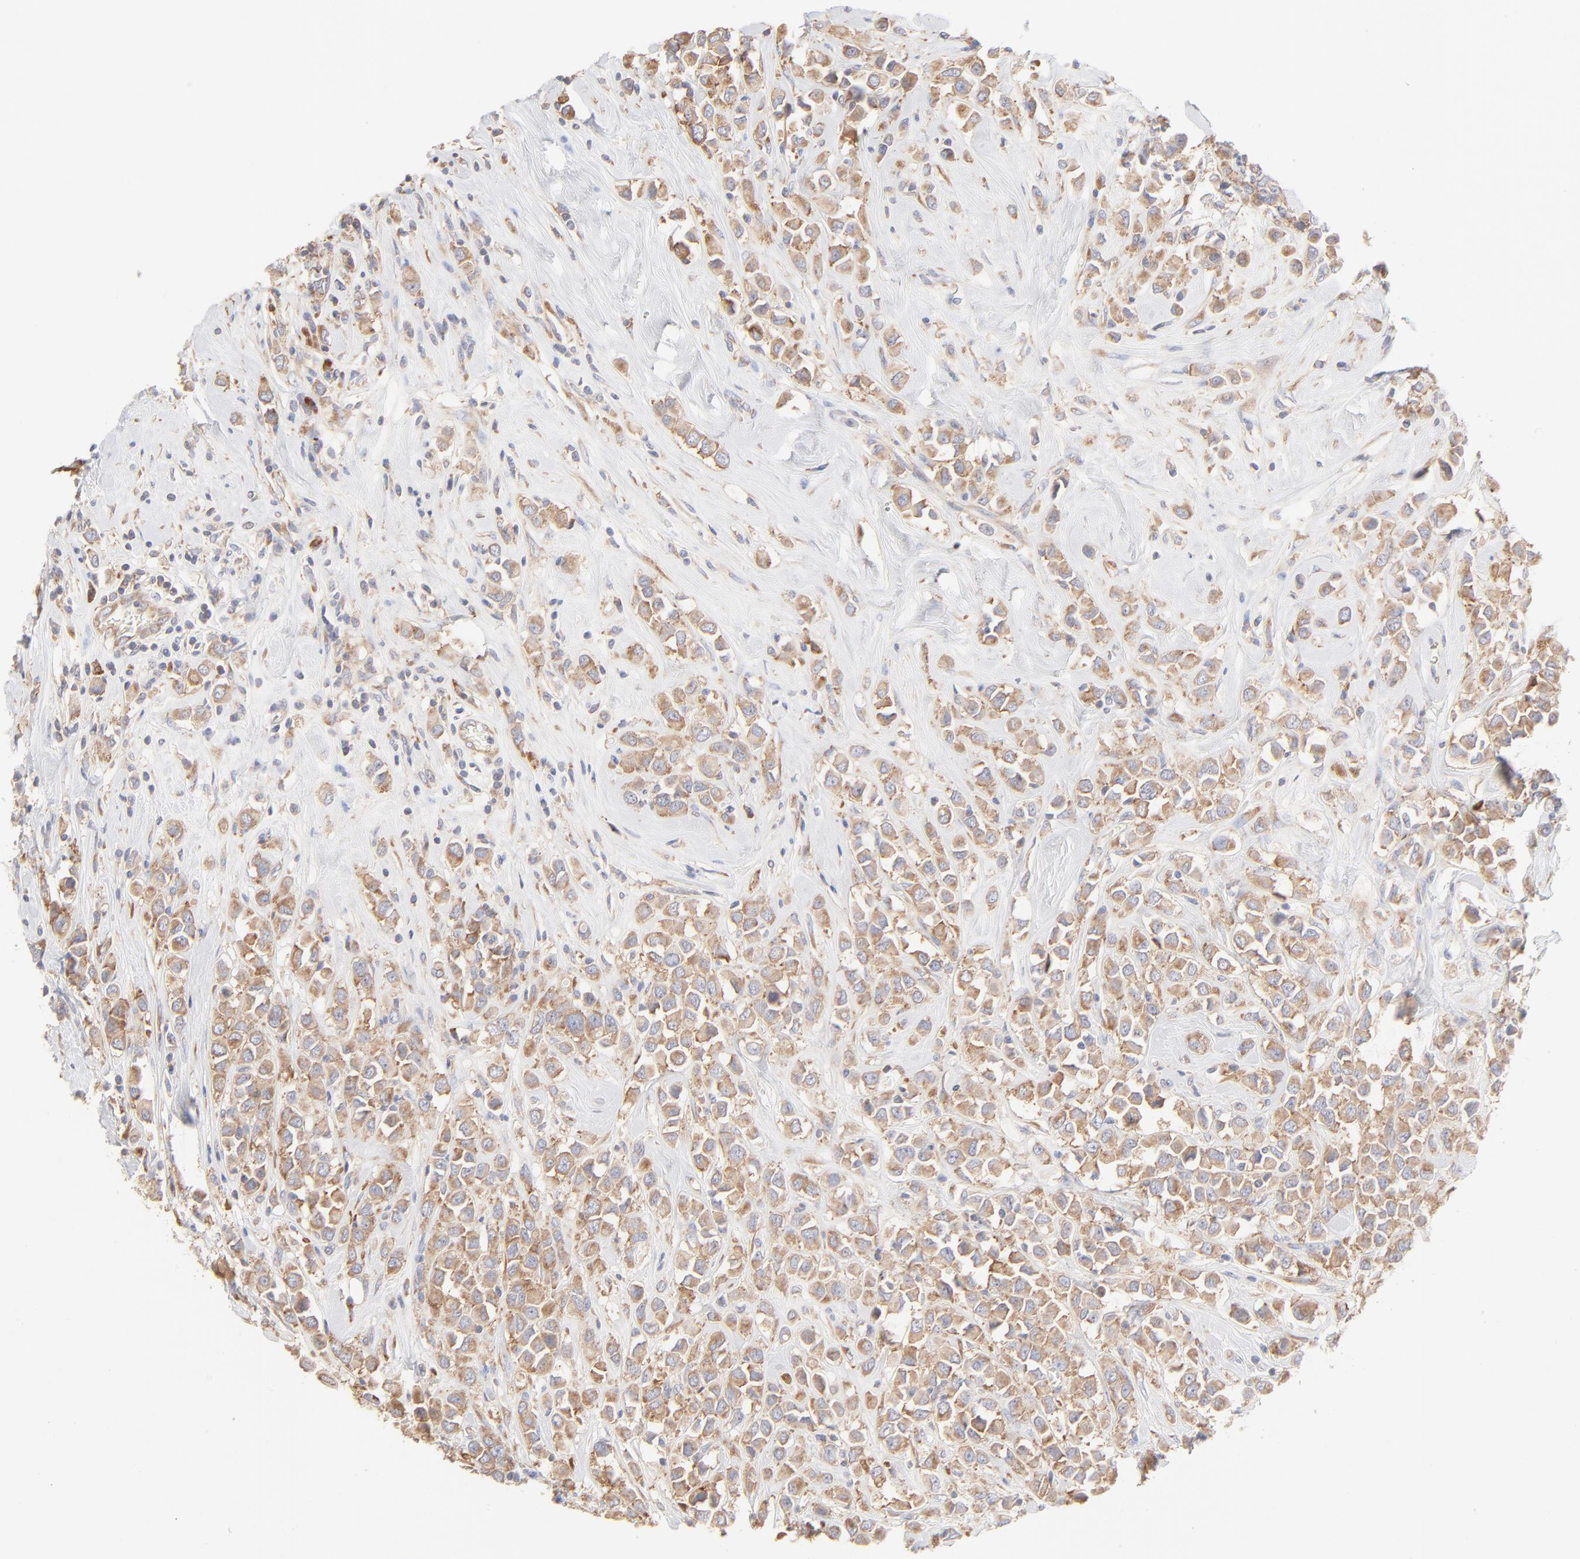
{"staining": {"intensity": "moderate", "quantity": ">75%", "location": "cytoplasmic/membranous"}, "tissue": "breast cancer", "cell_type": "Tumor cells", "image_type": "cancer", "snomed": [{"axis": "morphology", "description": "Duct carcinoma"}, {"axis": "topography", "description": "Breast"}], "caption": "DAB (3,3'-diaminobenzidine) immunohistochemical staining of human infiltrating ductal carcinoma (breast) shows moderate cytoplasmic/membranous protein expression in approximately >75% of tumor cells. Using DAB (3,3'-diaminobenzidine) (brown) and hematoxylin (blue) stains, captured at high magnification using brightfield microscopy.", "gene": "RPS21", "patient": {"sex": "female", "age": 61}}